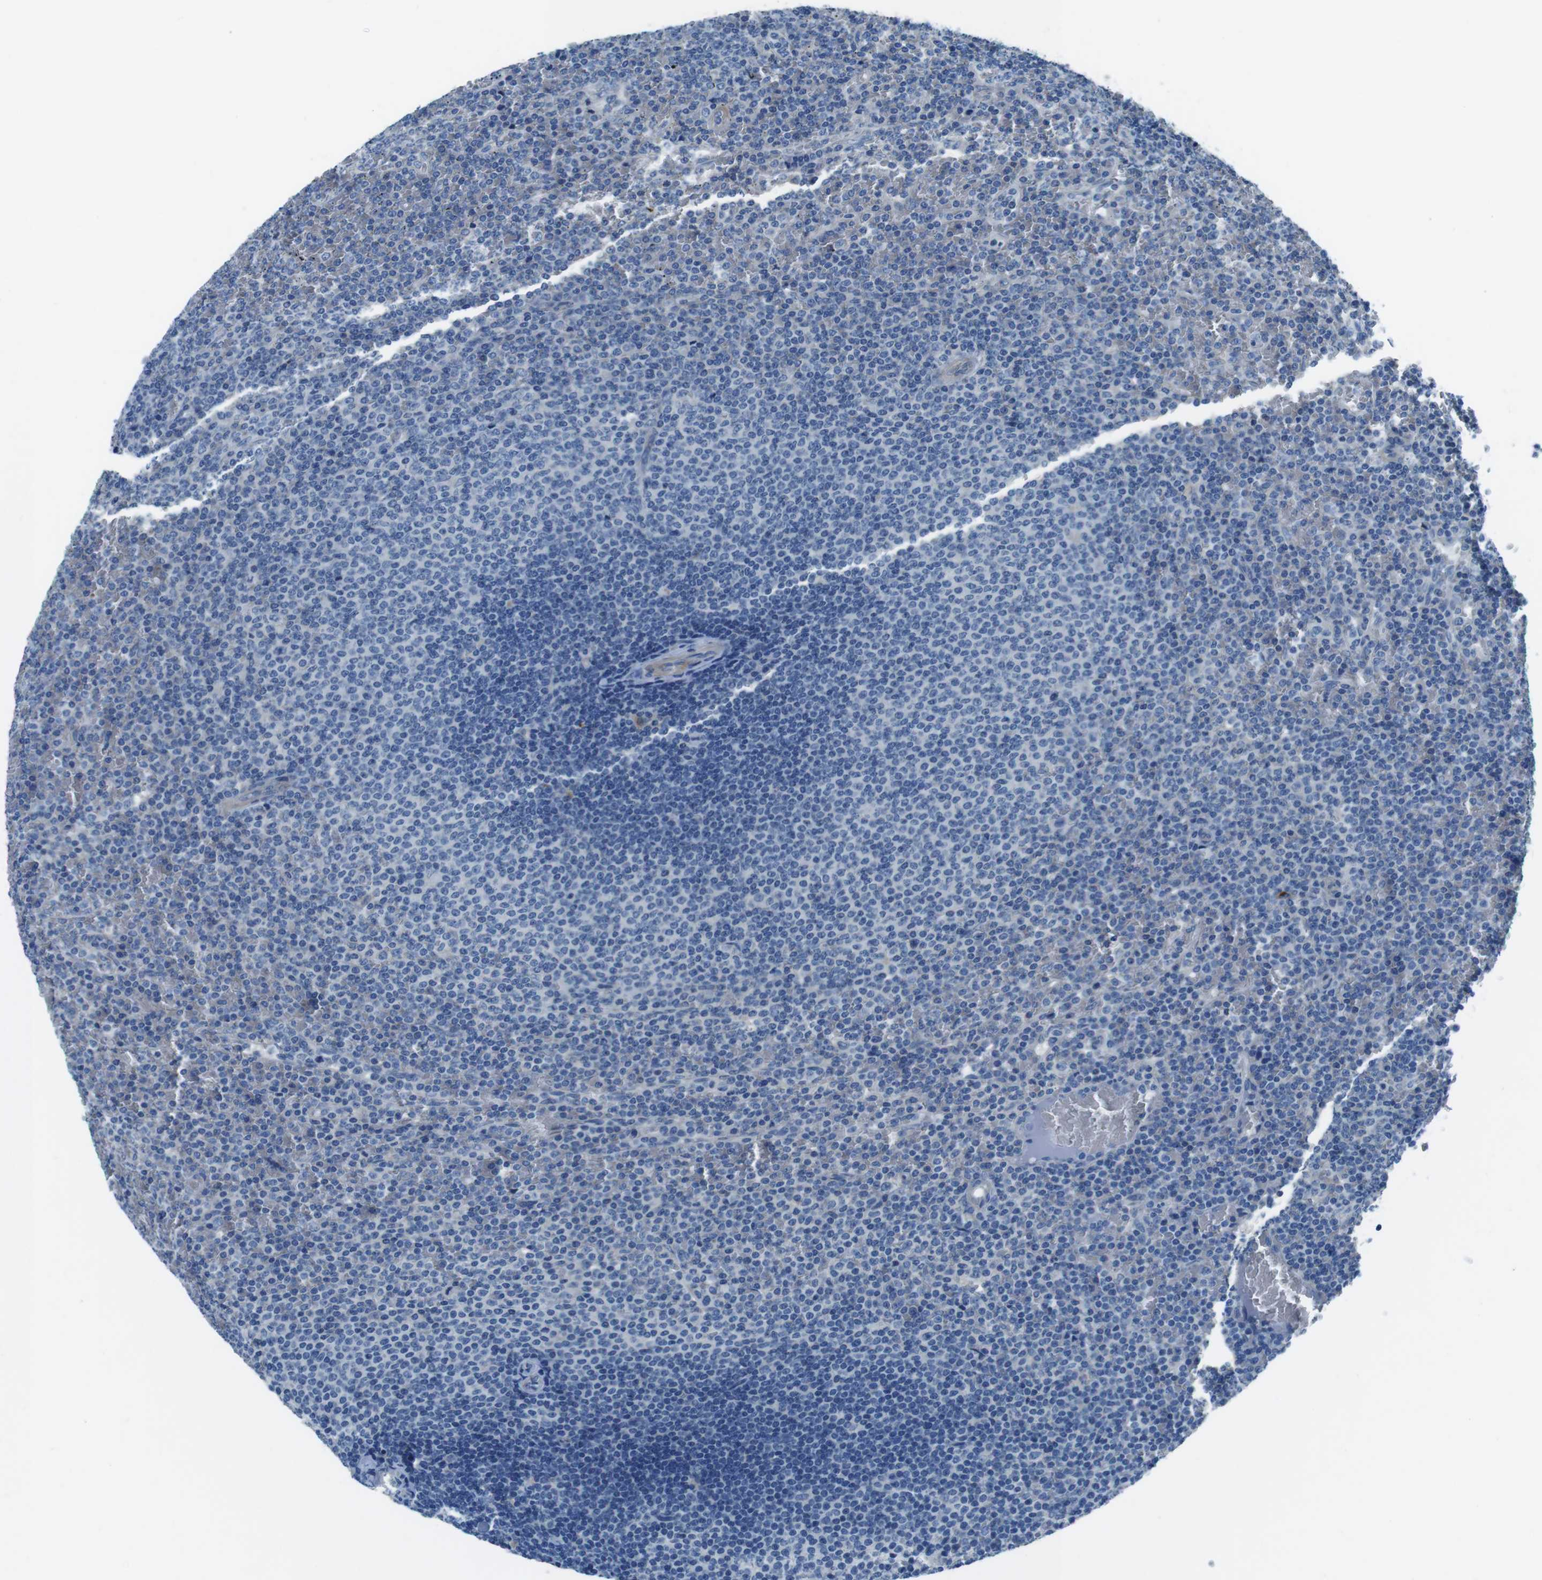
{"staining": {"intensity": "negative", "quantity": "none", "location": "none"}, "tissue": "lymphoma", "cell_type": "Tumor cells", "image_type": "cancer", "snomed": [{"axis": "morphology", "description": "Malignant lymphoma, non-Hodgkin's type, Low grade"}, {"axis": "topography", "description": "Spleen"}], "caption": "Tumor cells are negative for brown protein staining in malignant lymphoma, non-Hodgkin's type (low-grade). (Stains: DAB (3,3'-diaminobenzidine) immunohistochemistry with hematoxylin counter stain, Microscopy: brightfield microscopy at high magnification).", "gene": "TULP3", "patient": {"sex": "female", "age": 77}}